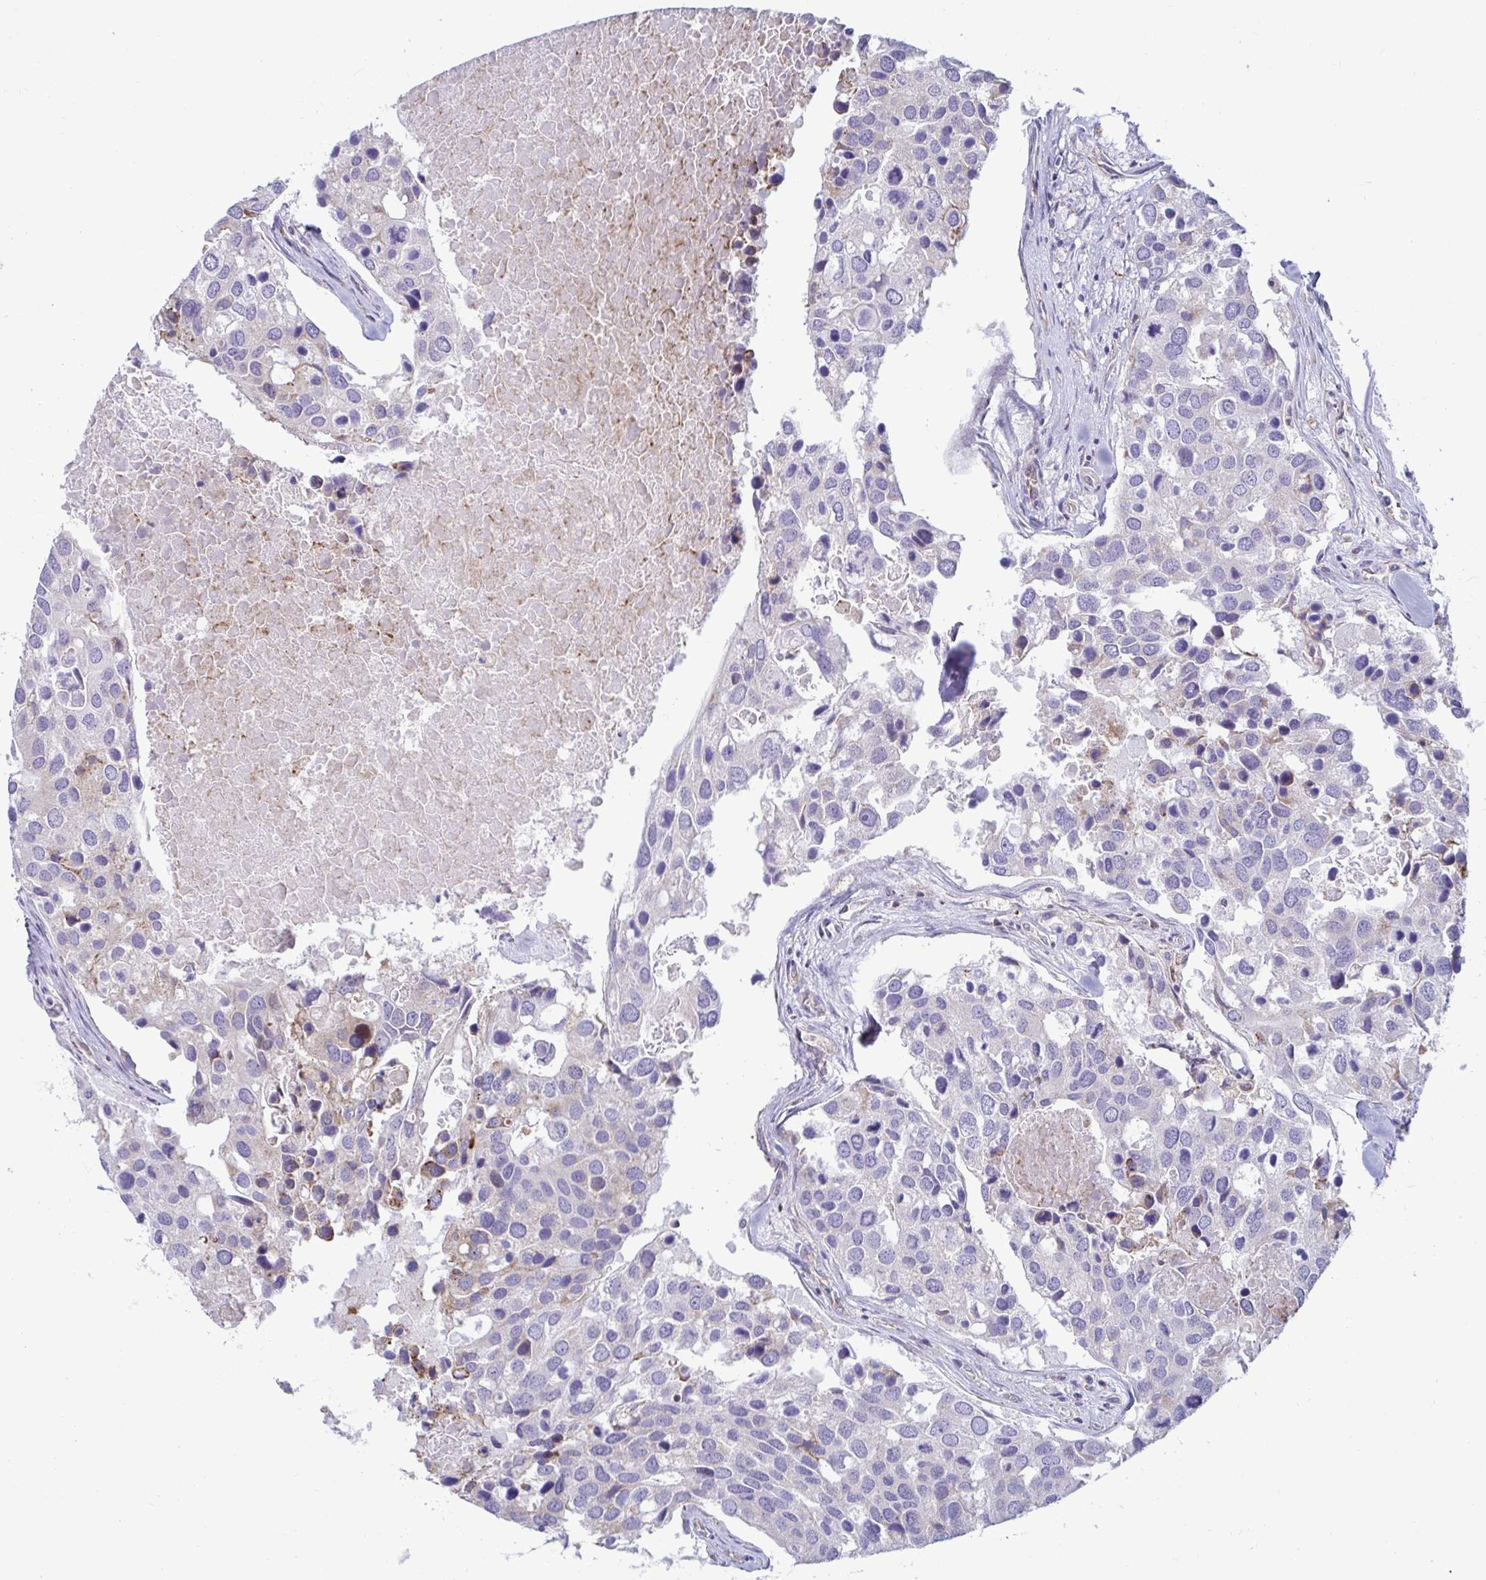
{"staining": {"intensity": "negative", "quantity": "none", "location": "none"}, "tissue": "breast cancer", "cell_type": "Tumor cells", "image_type": "cancer", "snomed": [{"axis": "morphology", "description": "Duct carcinoma"}, {"axis": "topography", "description": "Breast"}], "caption": "An image of human breast cancer is negative for staining in tumor cells.", "gene": "TFPI2", "patient": {"sex": "female", "age": 83}}